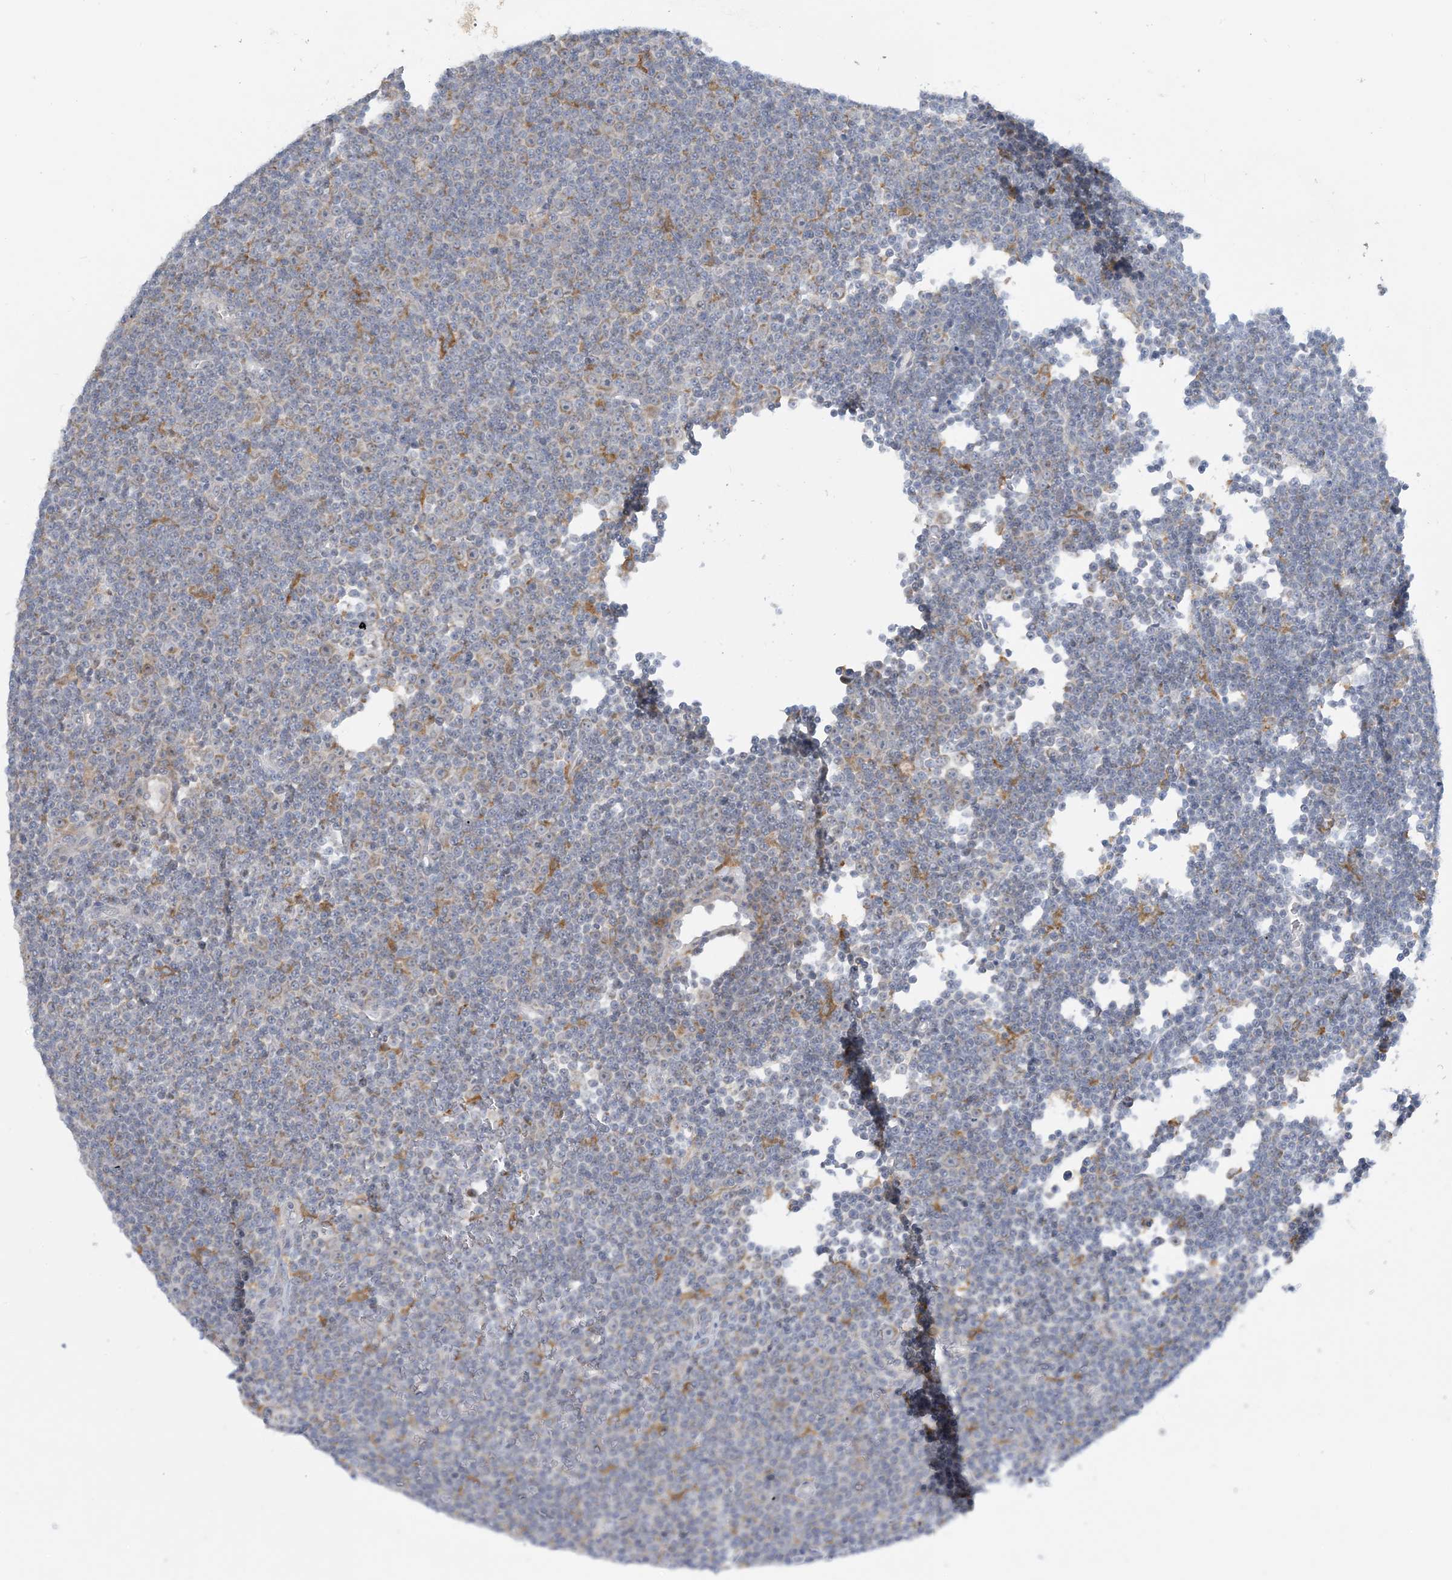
{"staining": {"intensity": "weak", "quantity": "<25%", "location": "cytoplasmic/membranous"}, "tissue": "lymphoma", "cell_type": "Tumor cells", "image_type": "cancer", "snomed": [{"axis": "morphology", "description": "Malignant lymphoma, non-Hodgkin's type, Low grade"}, {"axis": "topography", "description": "Lymph node"}], "caption": "The IHC photomicrograph has no significant staining in tumor cells of low-grade malignant lymphoma, non-Hodgkin's type tissue.", "gene": "MRPS18A", "patient": {"sex": "female", "age": 67}}